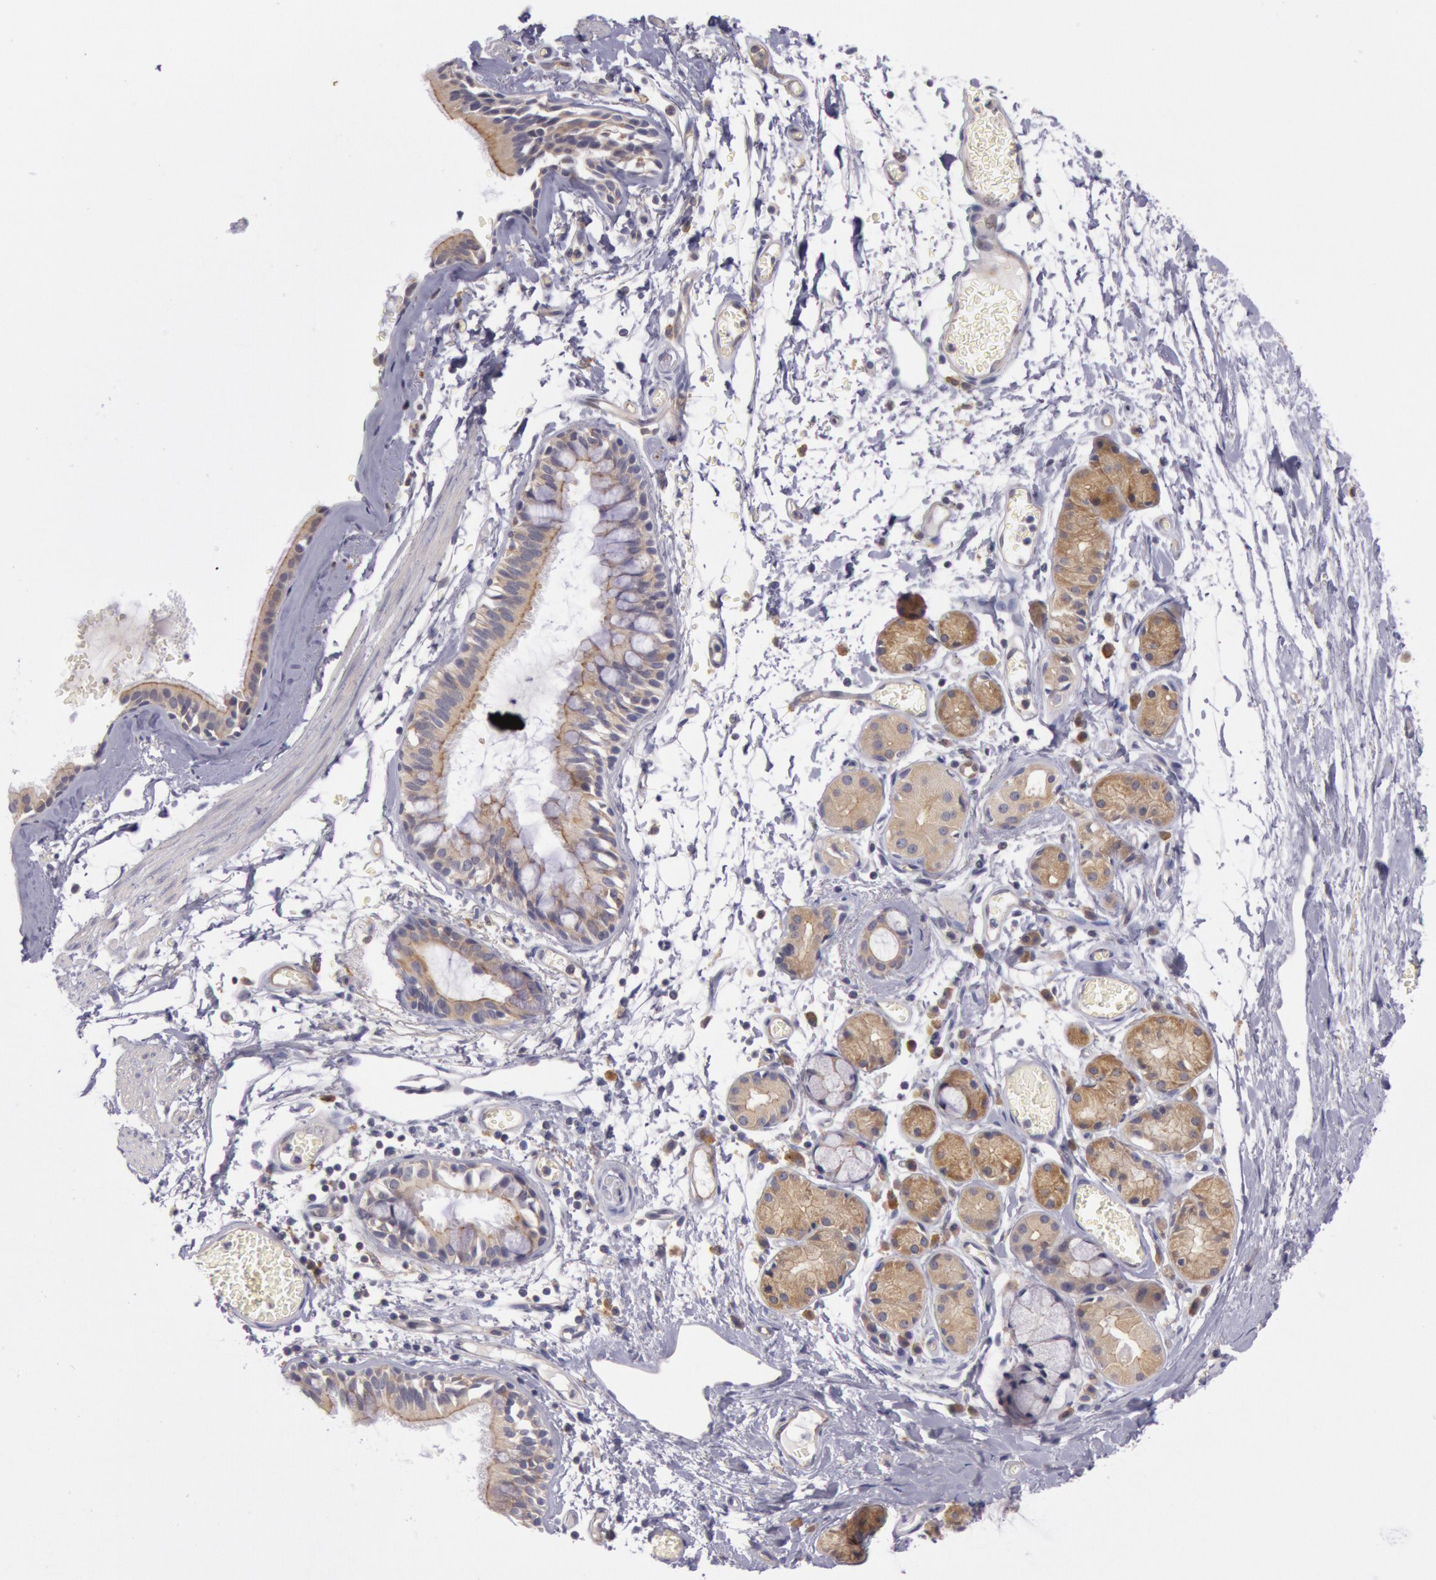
{"staining": {"intensity": "weak", "quantity": "25%-75%", "location": "cytoplasmic/membranous"}, "tissue": "bronchus", "cell_type": "Respiratory epithelial cells", "image_type": "normal", "snomed": [{"axis": "morphology", "description": "Normal tissue, NOS"}, {"axis": "topography", "description": "Bronchus"}, {"axis": "topography", "description": "Lung"}], "caption": "Immunohistochemistry (DAB (3,3'-diaminobenzidine)) staining of benign human bronchus shows weak cytoplasmic/membranous protein positivity in approximately 25%-75% of respiratory epithelial cells.", "gene": "MYO5A", "patient": {"sex": "female", "age": 56}}